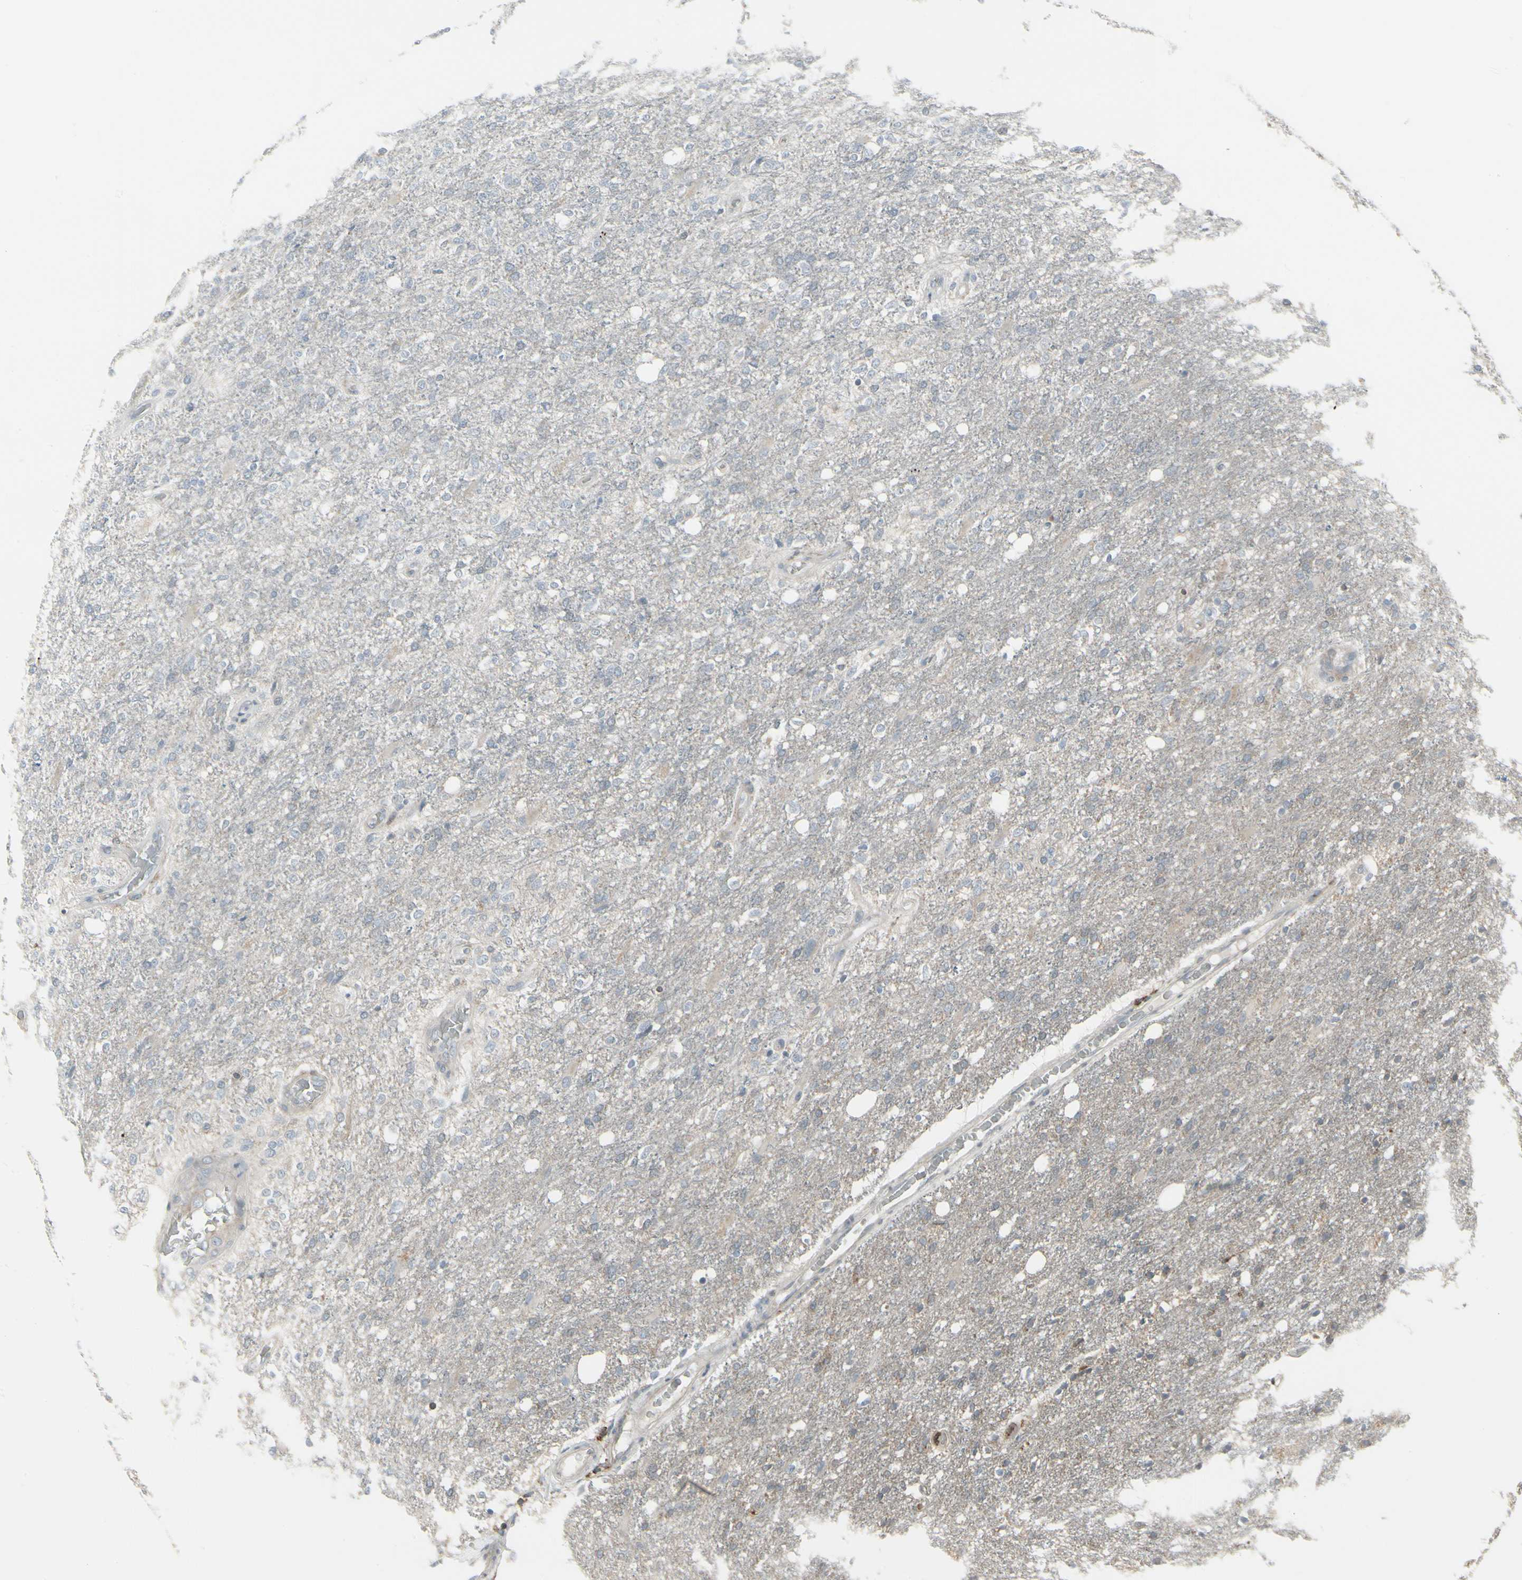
{"staining": {"intensity": "weak", "quantity": "25%-75%", "location": "cytoplasmic/membranous"}, "tissue": "glioma", "cell_type": "Tumor cells", "image_type": "cancer", "snomed": [{"axis": "morphology", "description": "Normal tissue, NOS"}, {"axis": "morphology", "description": "Glioma, malignant, High grade"}, {"axis": "topography", "description": "Cerebral cortex"}], "caption": "Weak cytoplasmic/membranous protein positivity is seen in approximately 25%-75% of tumor cells in glioma.", "gene": "EPS15", "patient": {"sex": "male", "age": 77}}